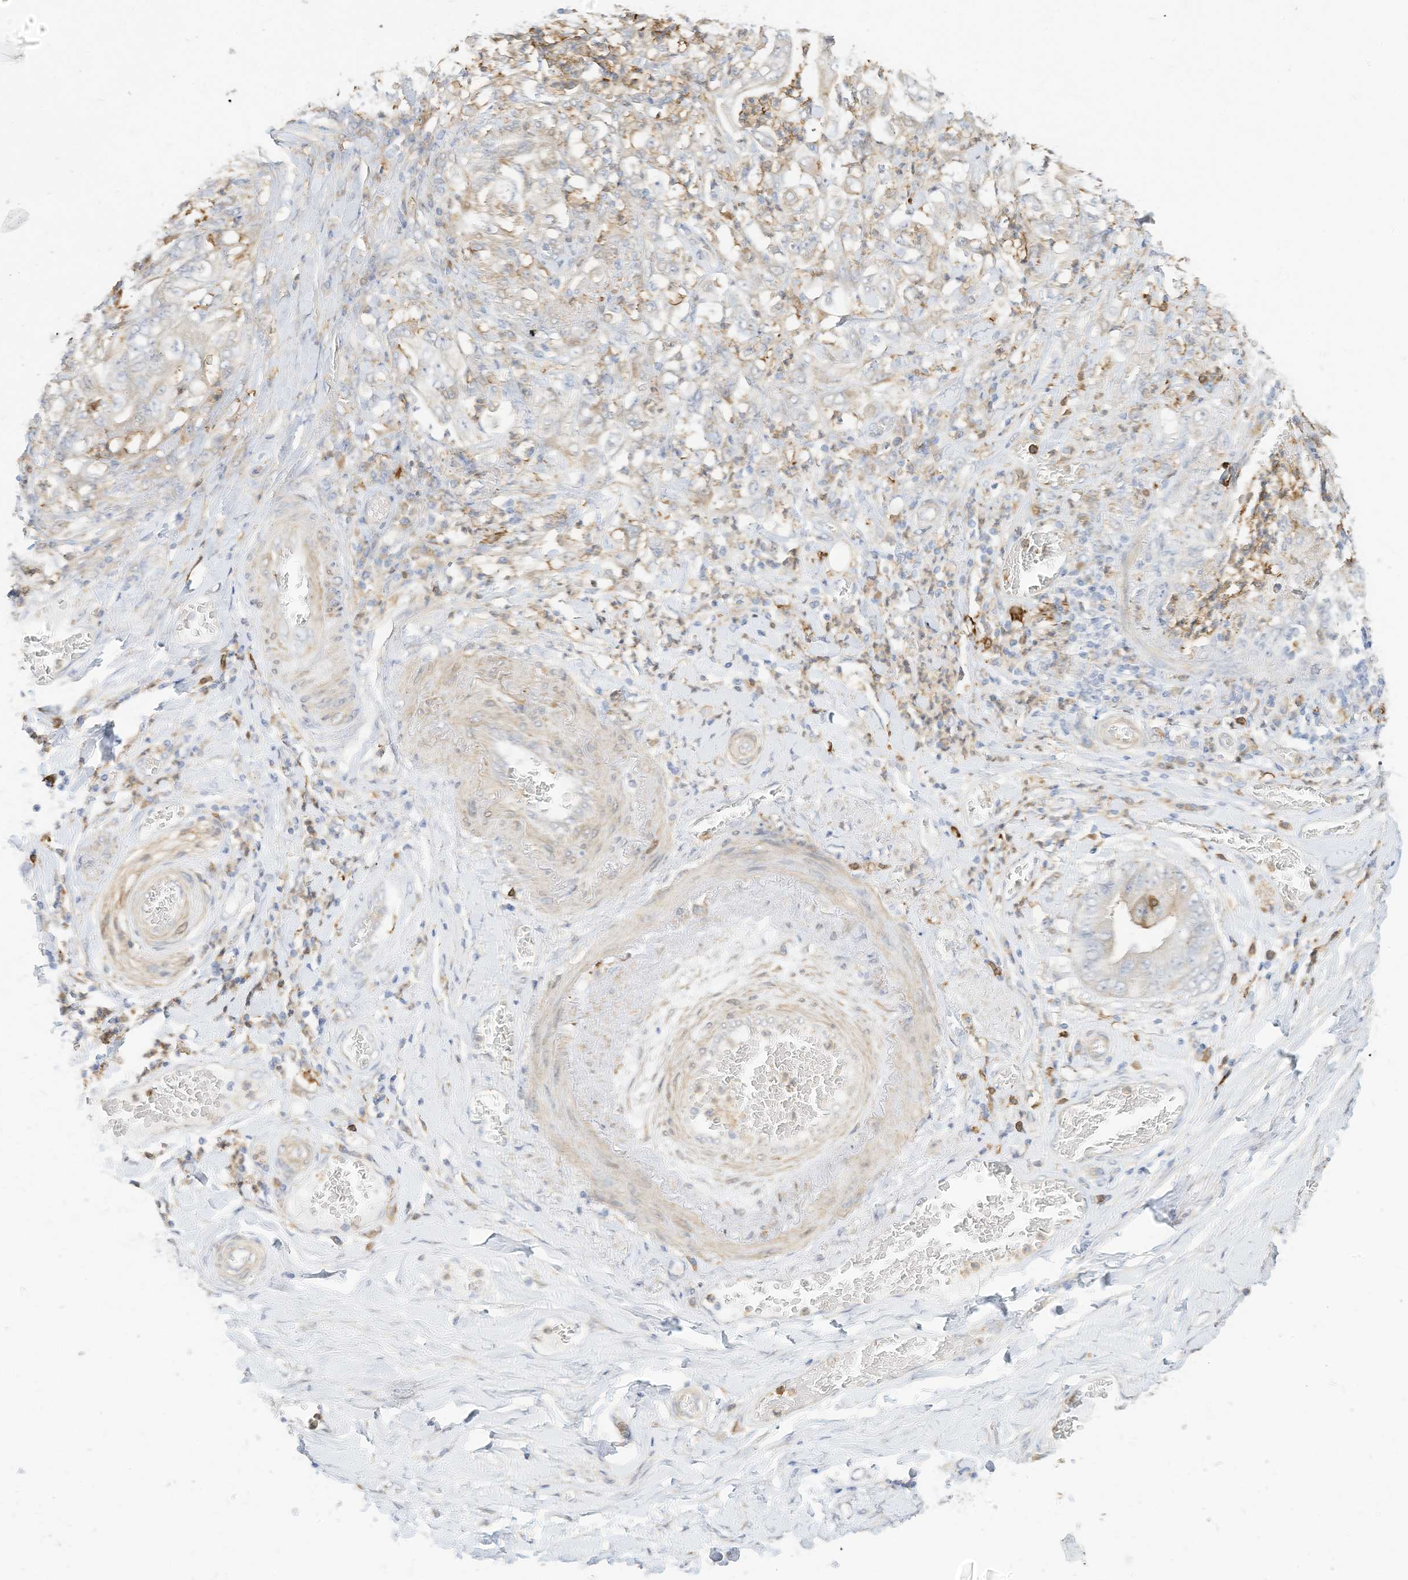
{"staining": {"intensity": "negative", "quantity": "none", "location": "none"}, "tissue": "stomach cancer", "cell_type": "Tumor cells", "image_type": "cancer", "snomed": [{"axis": "morphology", "description": "Adenocarcinoma, NOS"}, {"axis": "topography", "description": "Stomach"}], "caption": "Immunohistochemical staining of human stomach adenocarcinoma exhibits no significant expression in tumor cells.", "gene": "ATP13A1", "patient": {"sex": "female", "age": 73}}